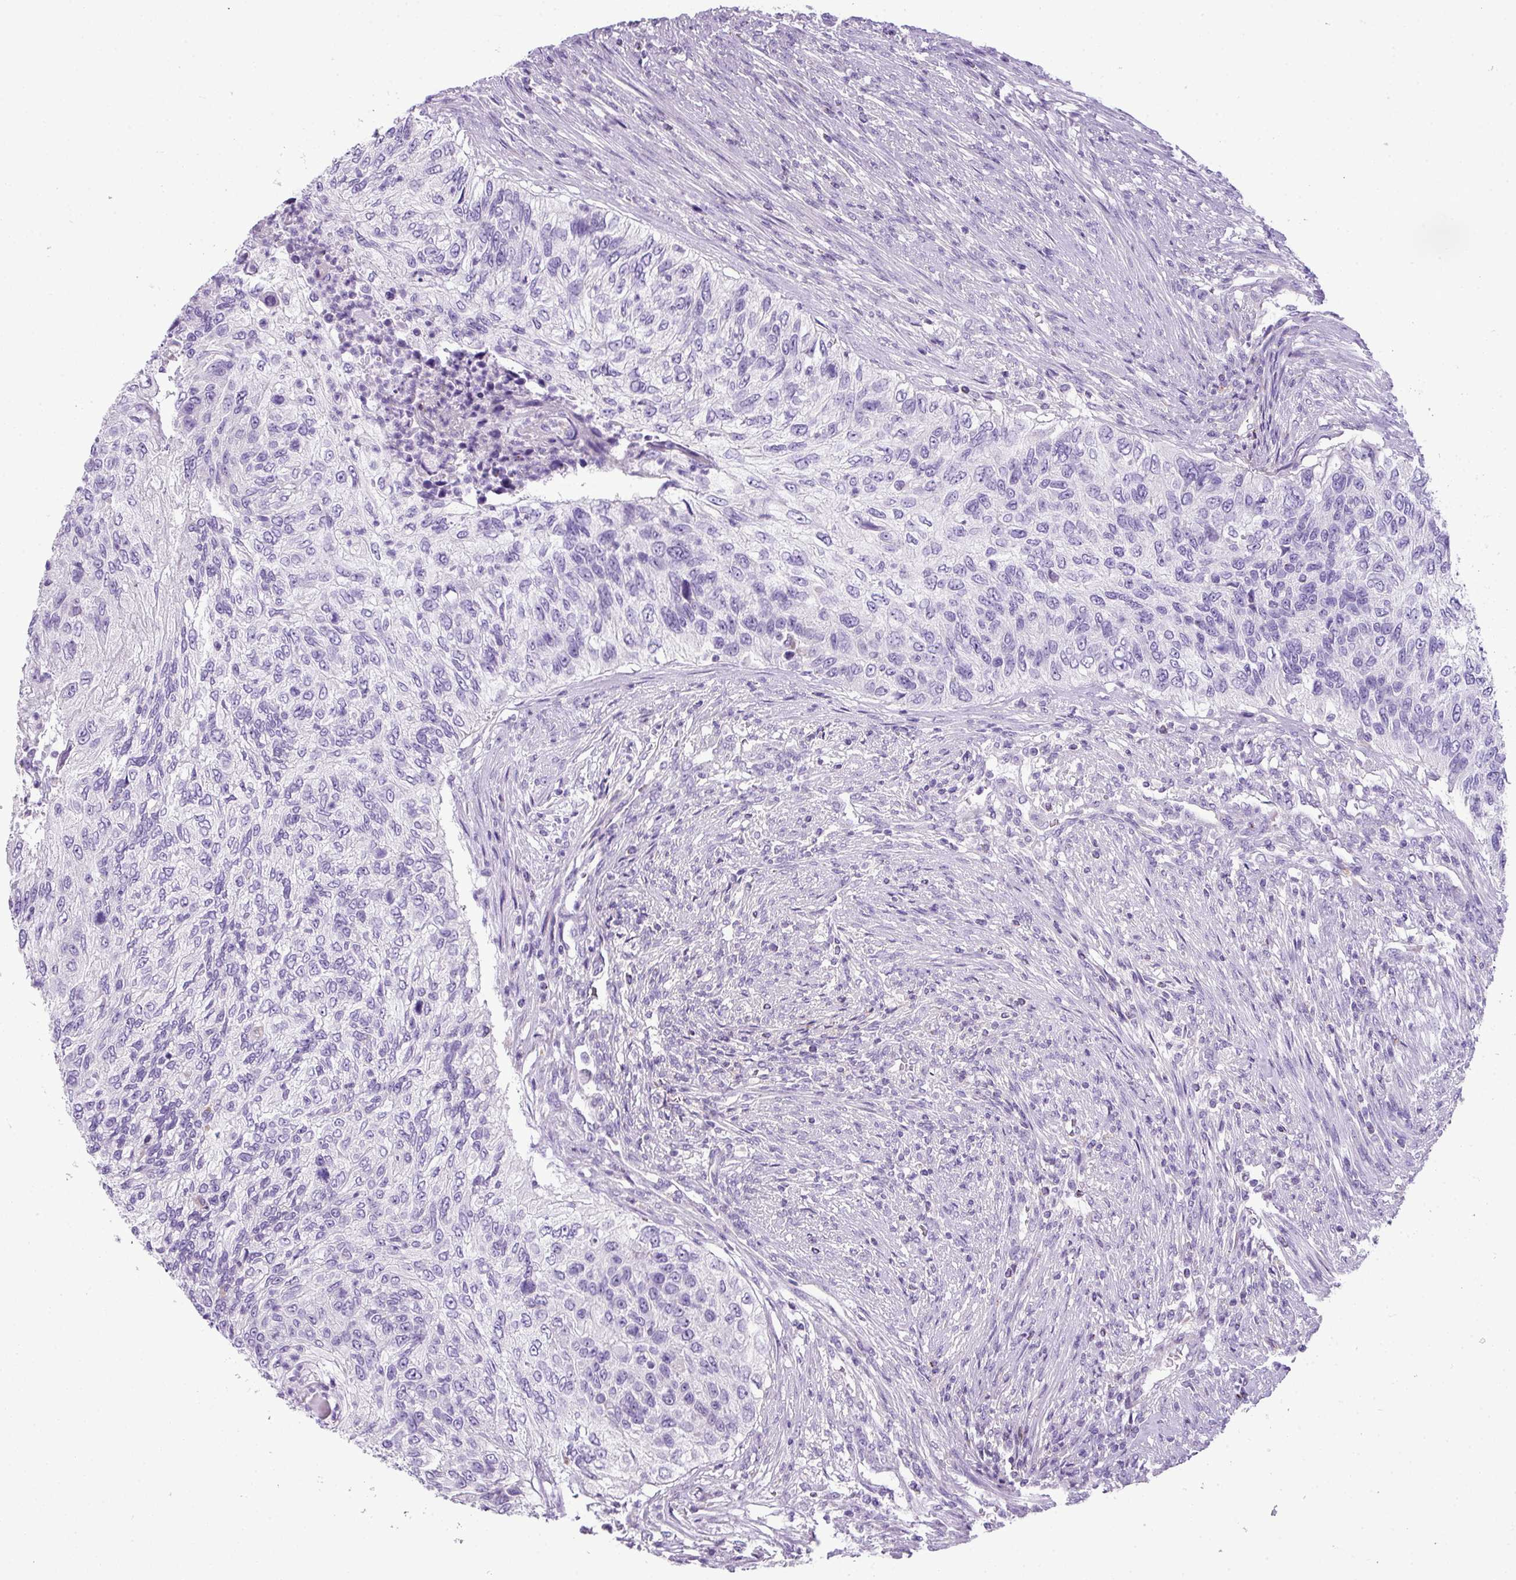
{"staining": {"intensity": "negative", "quantity": "none", "location": "none"}, "tissue": "urothelial cancer", "cell_type": "Tumor cells", "image_type": "cancer", "snomed": [{"axis": "morphology", "description": "Urothelial carcinoma, High grade"}, {"axis": "topography", "description": "Urinary bladder"}], "caption": "High magnification brightfield microscopy of urothelial cancer stained with DAB (brown) and counterstained with hematoxylin (blue): tumor cells show no significant staining.", "gene": "ZNF568", "patient": {"sex": "female", "age": 60}}